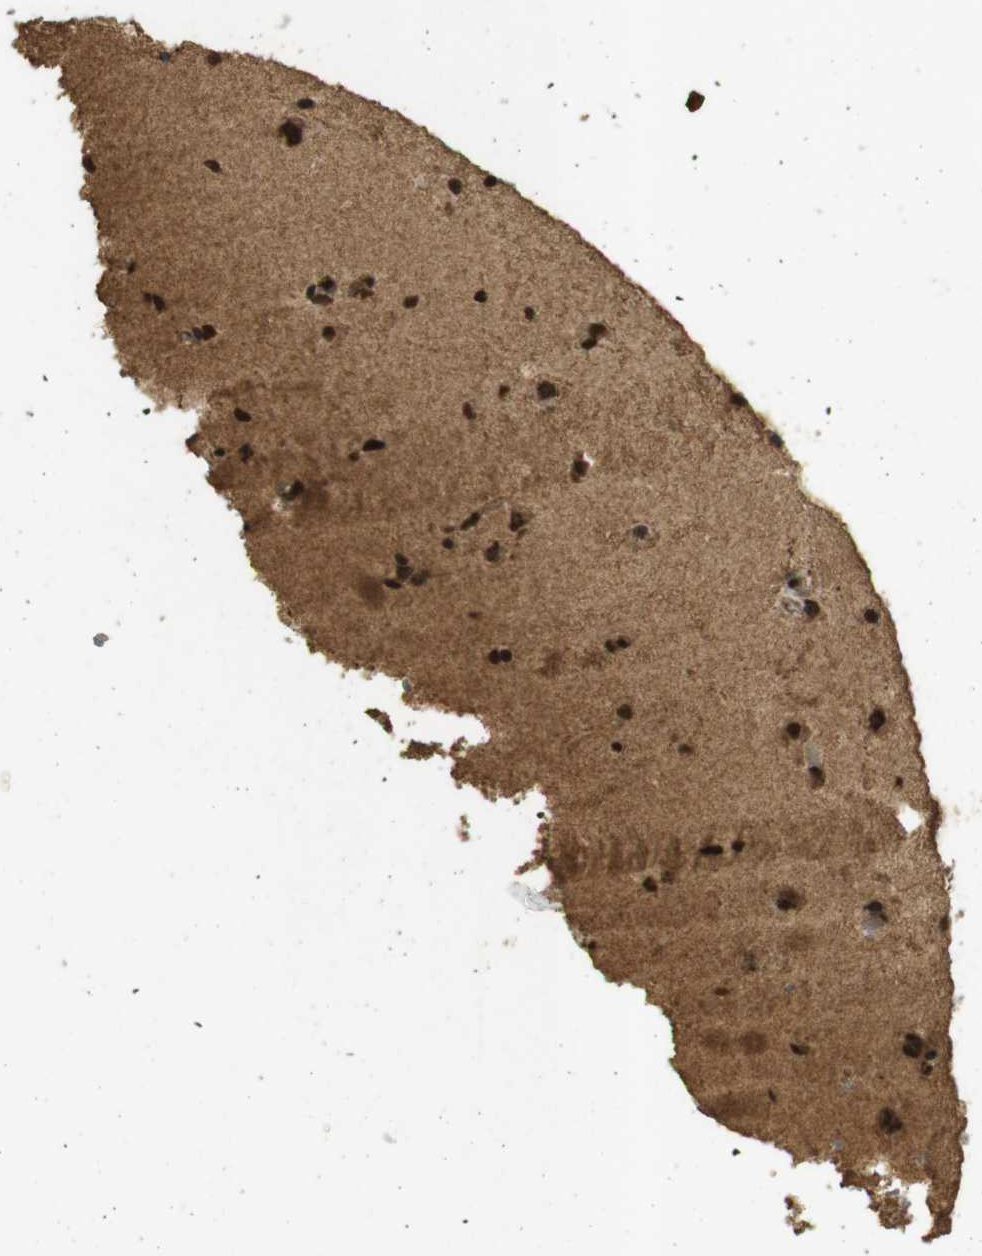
{"staining": {"intensity": "strong", "quantity": ">75%", "location": "nuclear"}, "tissue": "glioma", "cell_type": "Tumor cells", "image_type": "cancer", "snomed": [{"axis": "morphology", "description": "Glioma, malignant, Low grade"}, {"axis": "topography", "description": "Brain"}], "caption": "Glioma stained with a brown dye shows strong nuclear positive staining in about >75% of tumor cells.", "gene": "GATA4", "patient": {"sex": "female", "age": 37}}